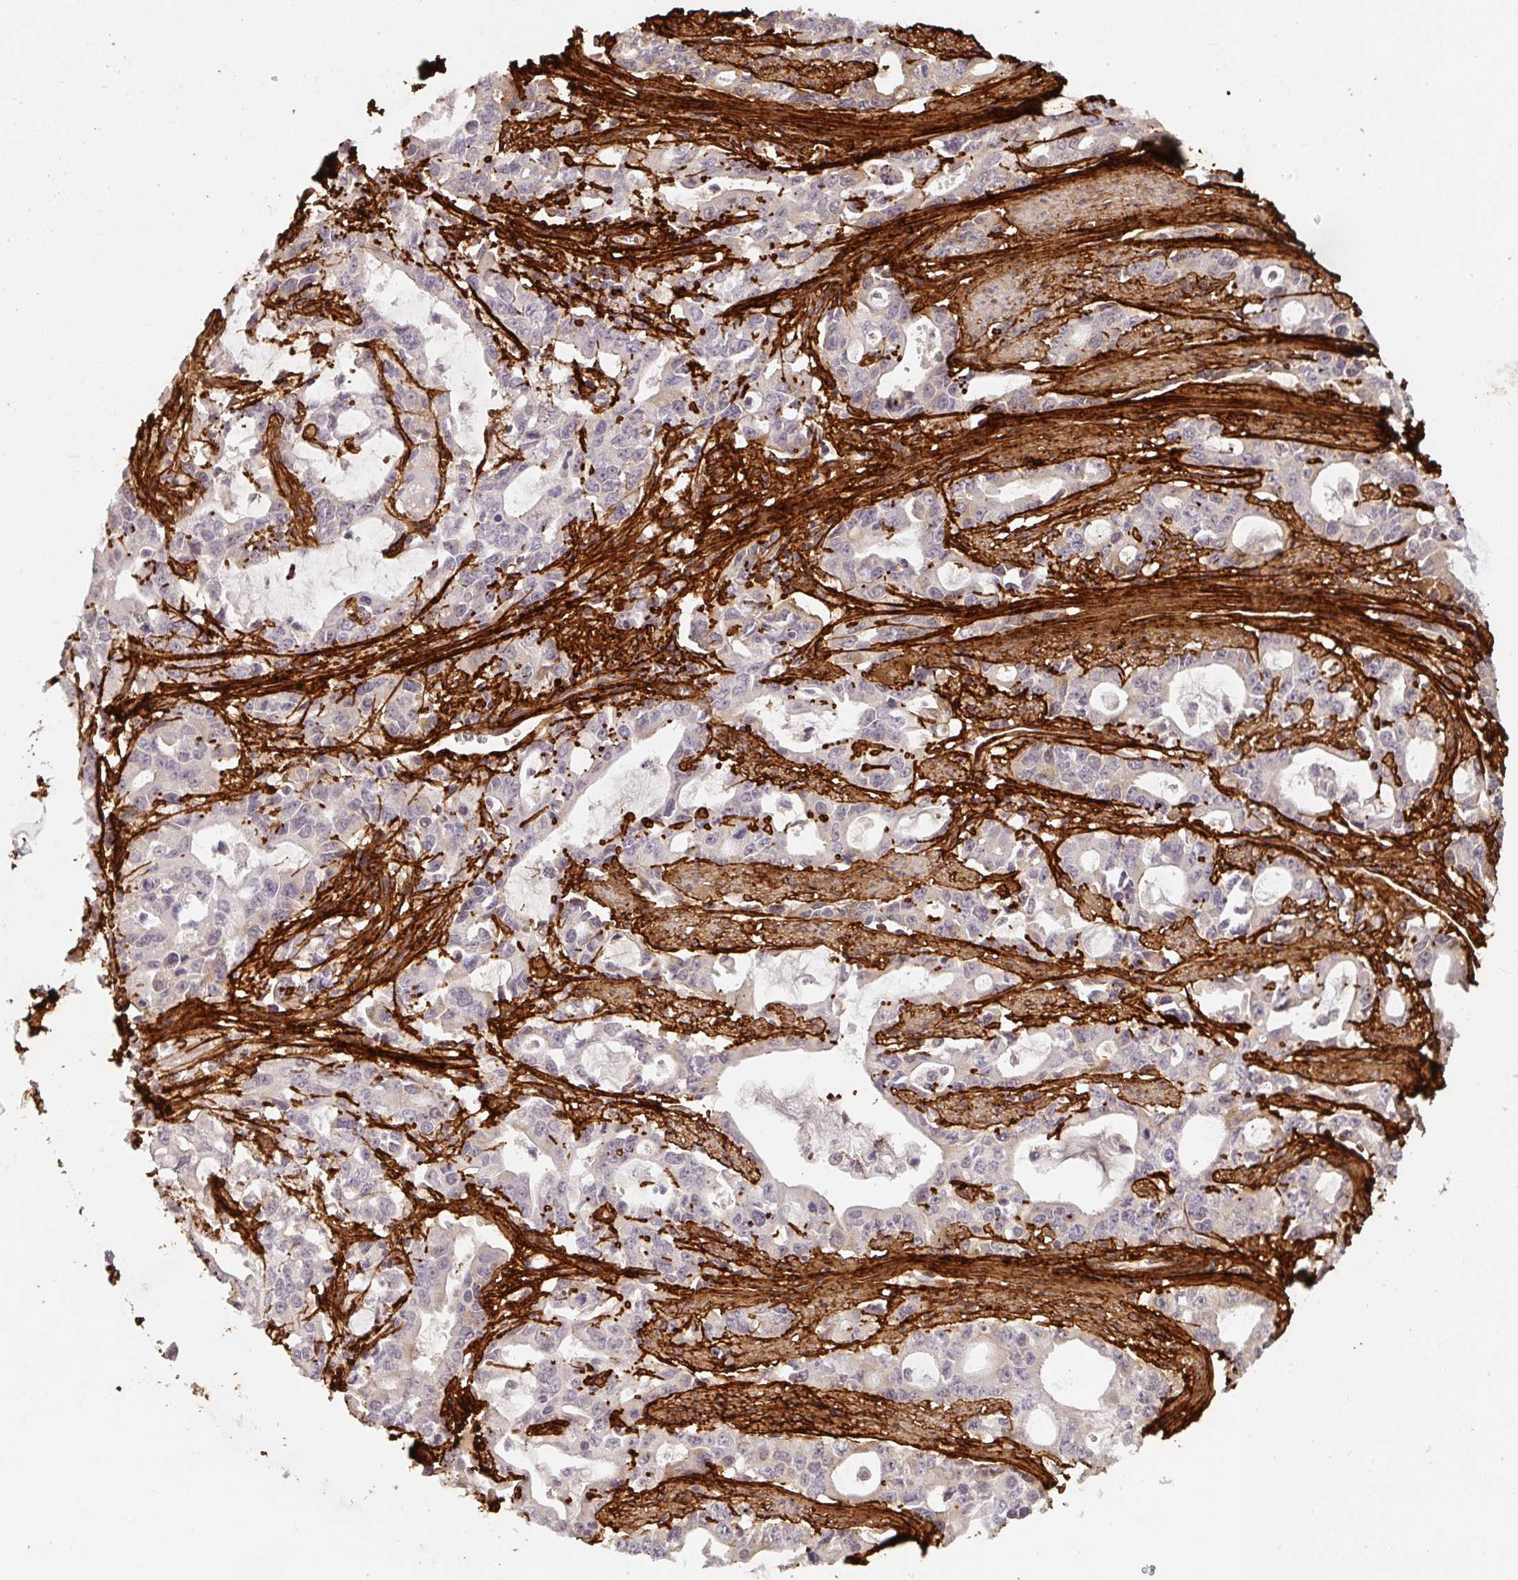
{"staining": {"intensity": "negative", "quantity": "none", "location": "none"}, "tissue": "stomach cancer", "cell_type": "Tumor cells", "image_type": "cancer", "snomed": [{"axis": "morphology", "description": "Adenocarcinoma, NOS"}, {"axis": "topography", "description": "Stomach, upper"}], "caption": "This is a photomicrograph of IHC staining of stomach adenocarcinoma, which shows no positivity in tumor cells.", "gene": "COL3A1", "patient": {"sex": "male", "age": 85}}